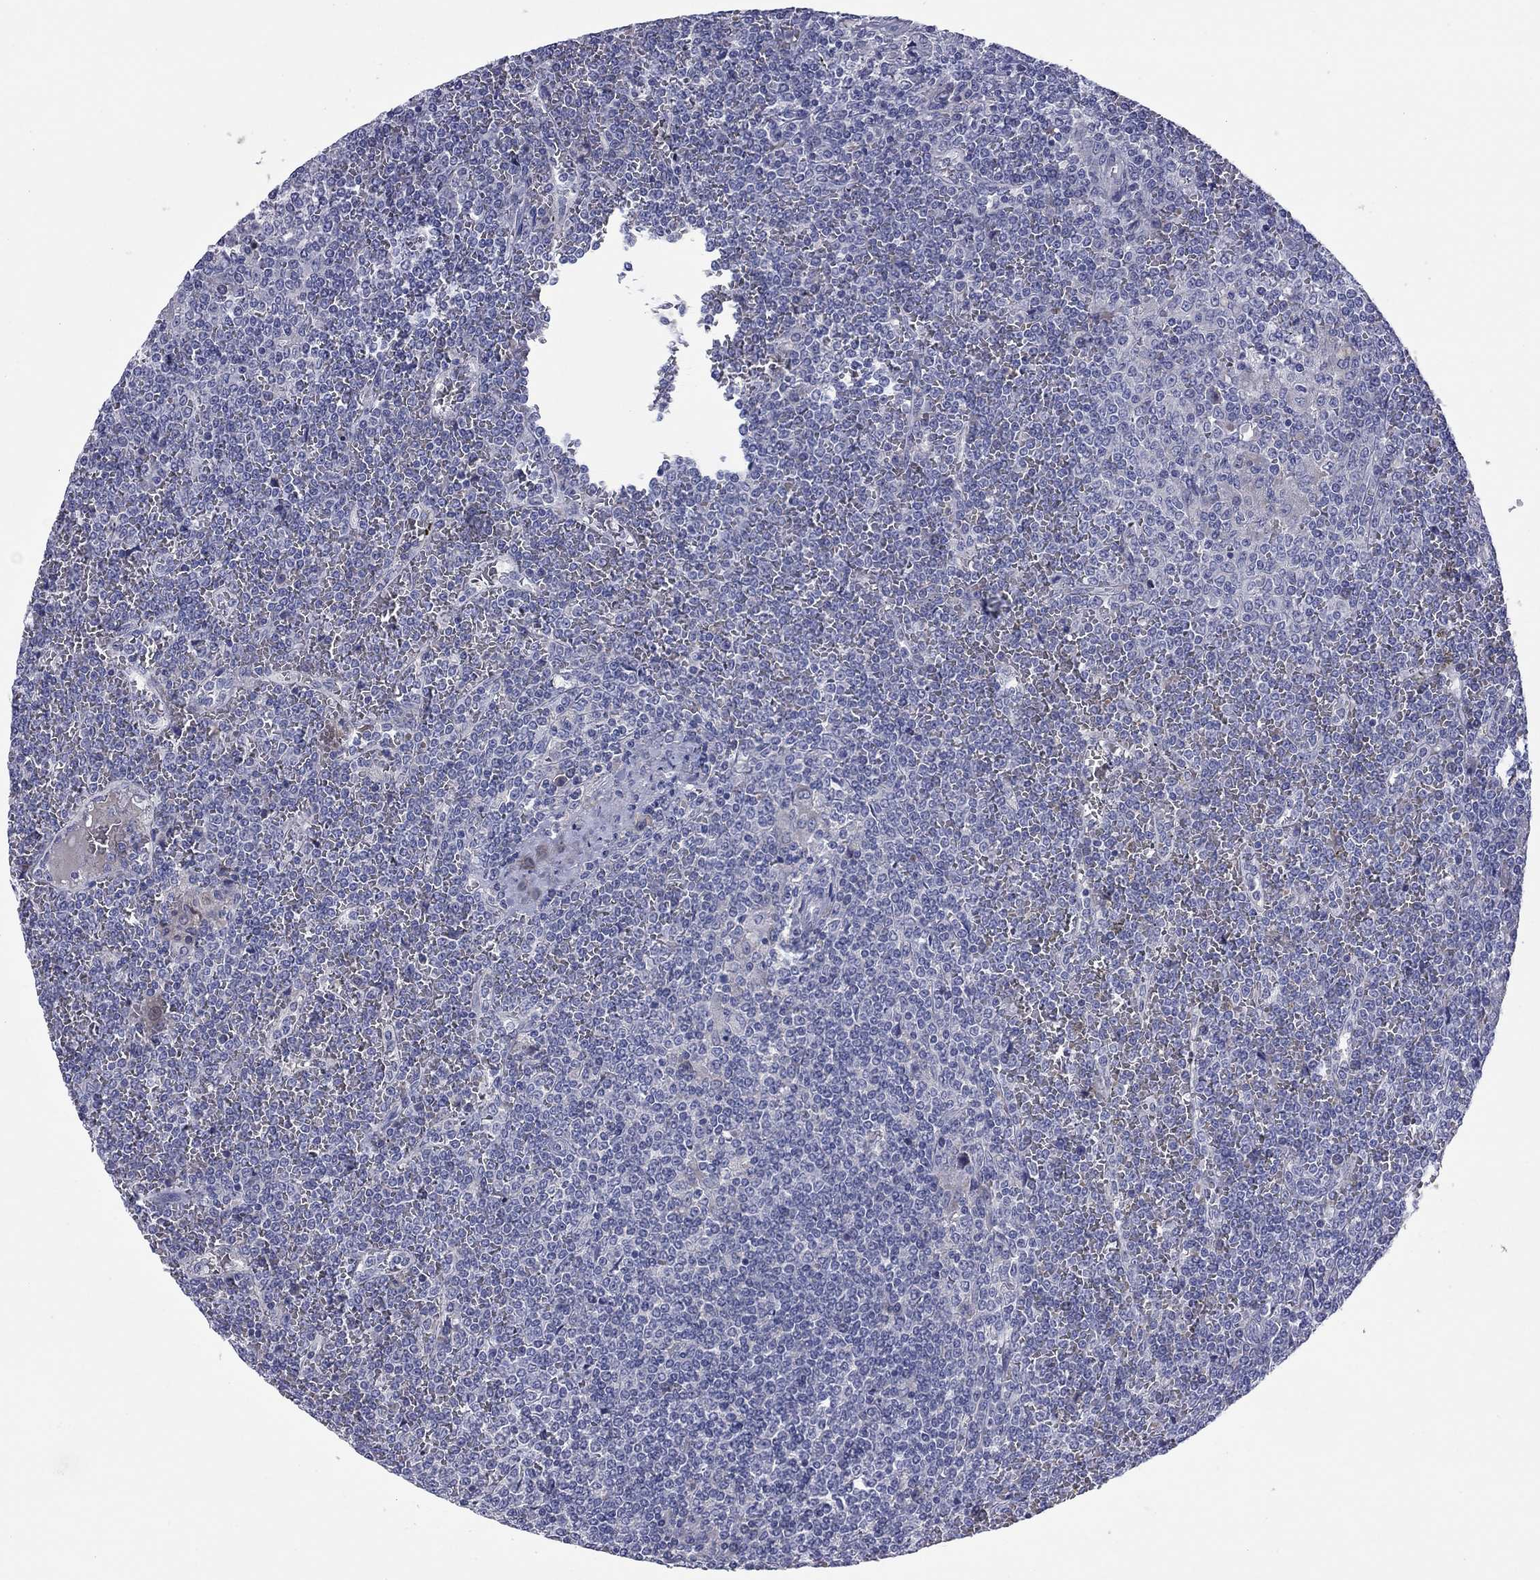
{"staining": {"intensity": "negative", "quantity": "none", "location": "none"}, "tissue": "lymphoma", "cell_type": "Tumor cells", "image_type": "cancer", "snomed": [{"axis": "morphology", "description": "Malignant lymphoma, non-Hodgkin's type, Low grade"}, {"axis": "topography", "description": "Spleen"}], "caption": "This is a photomicrograph of immunohistochemistry staining of lymphoma, which shows no positivity in tumor cells.", "gene": "UNC119B", "patient": {"sex": "female", "age": 19}}